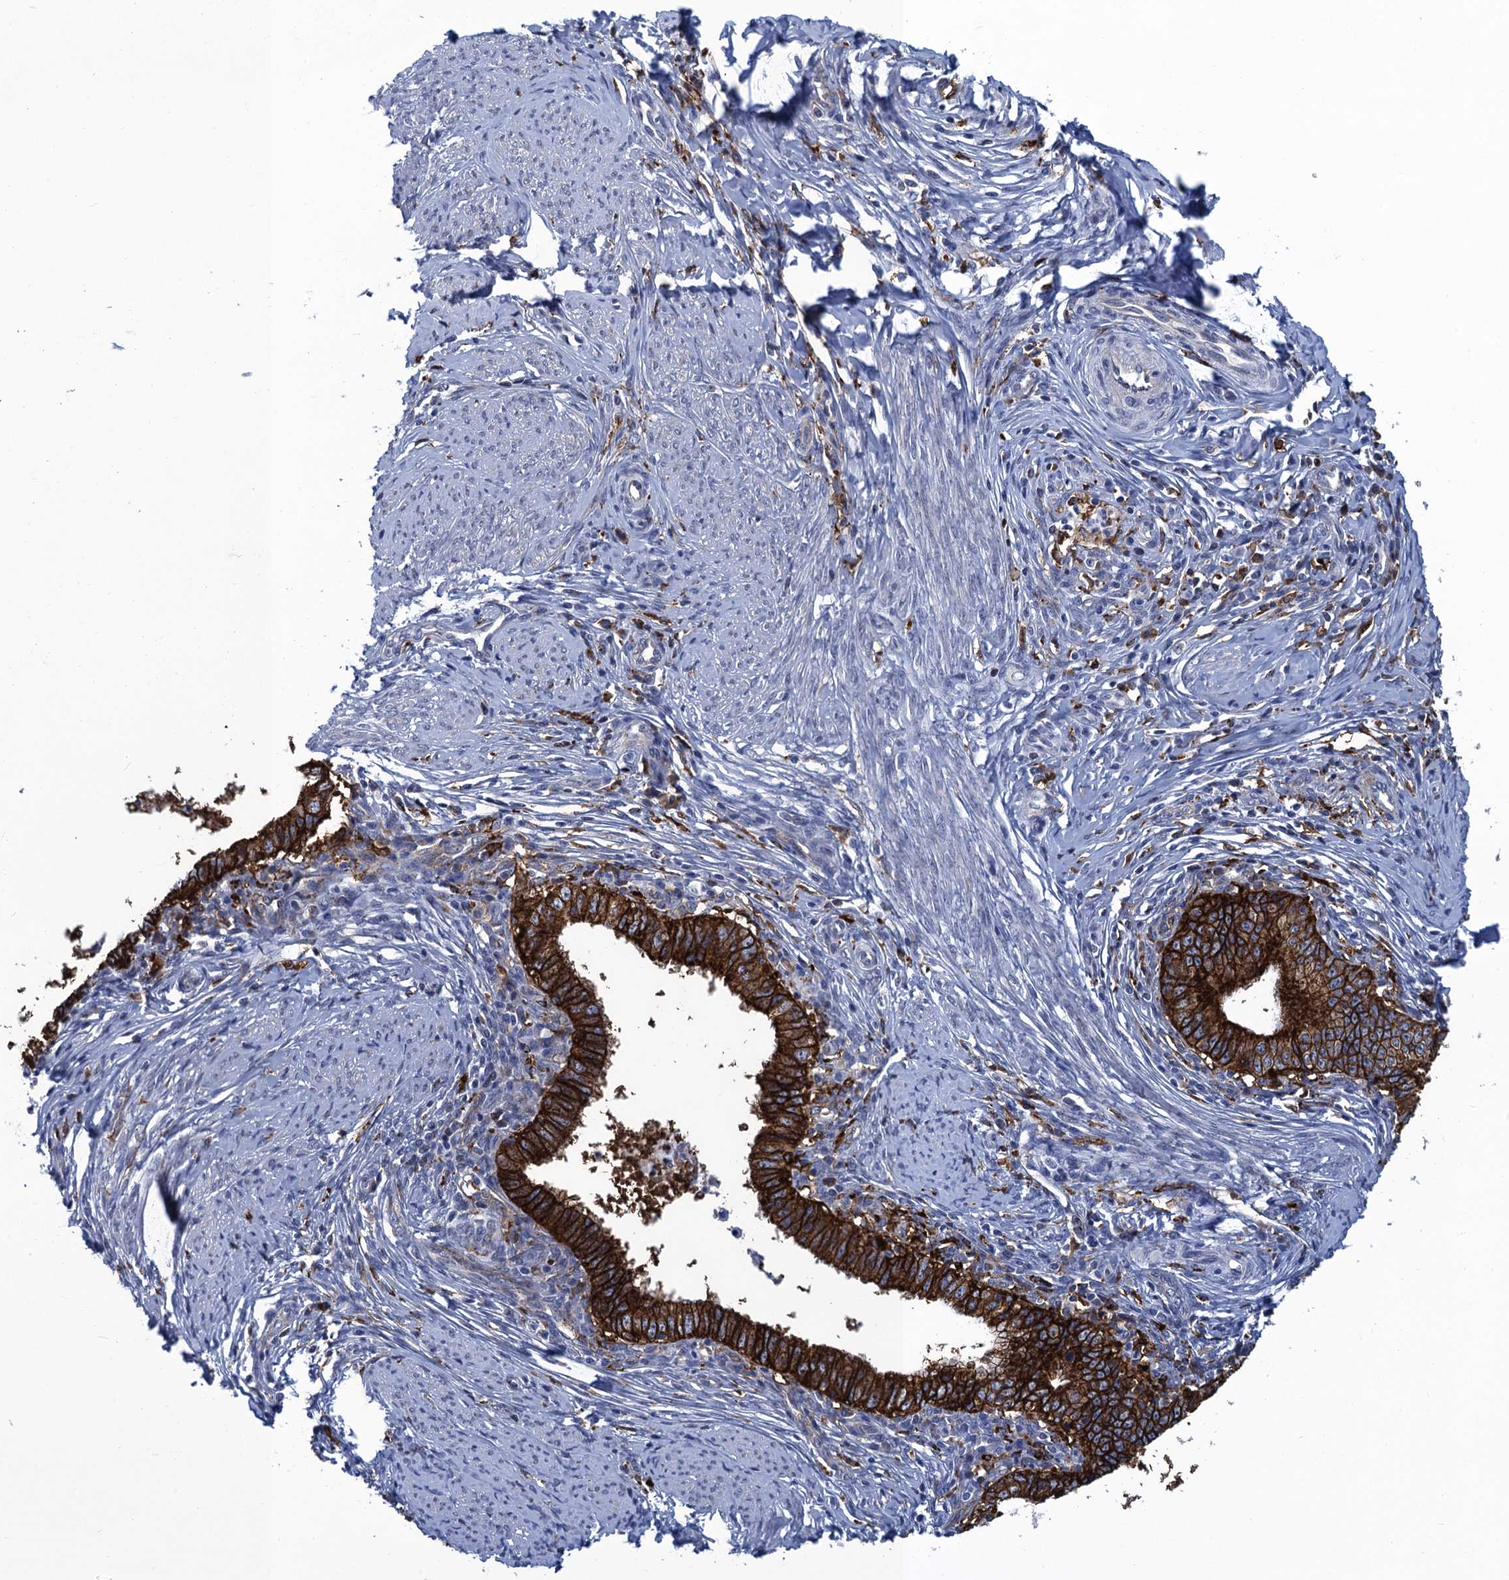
{"staining": {"intensity": "strong", "quantity": ">75%", "location": "cytoplasmic/membranous"}, "tissue": "cervical cancer", "cell_type": "Tumor cells", "image_type": "cancer", "snomed": [{"axis": "morphology", "description": "Adenocarcinoma, NOS"}, {"axis": "topography", "description": "Cervix"}], "caption": "Cervical cancer (adenocarcinoma) stained with IHC displays strong cytoplasmic/membranous expression in approximately >75% of tumor cells.", "gene": "DNHD1", "patient": {"sex": "female", "age": 36}}